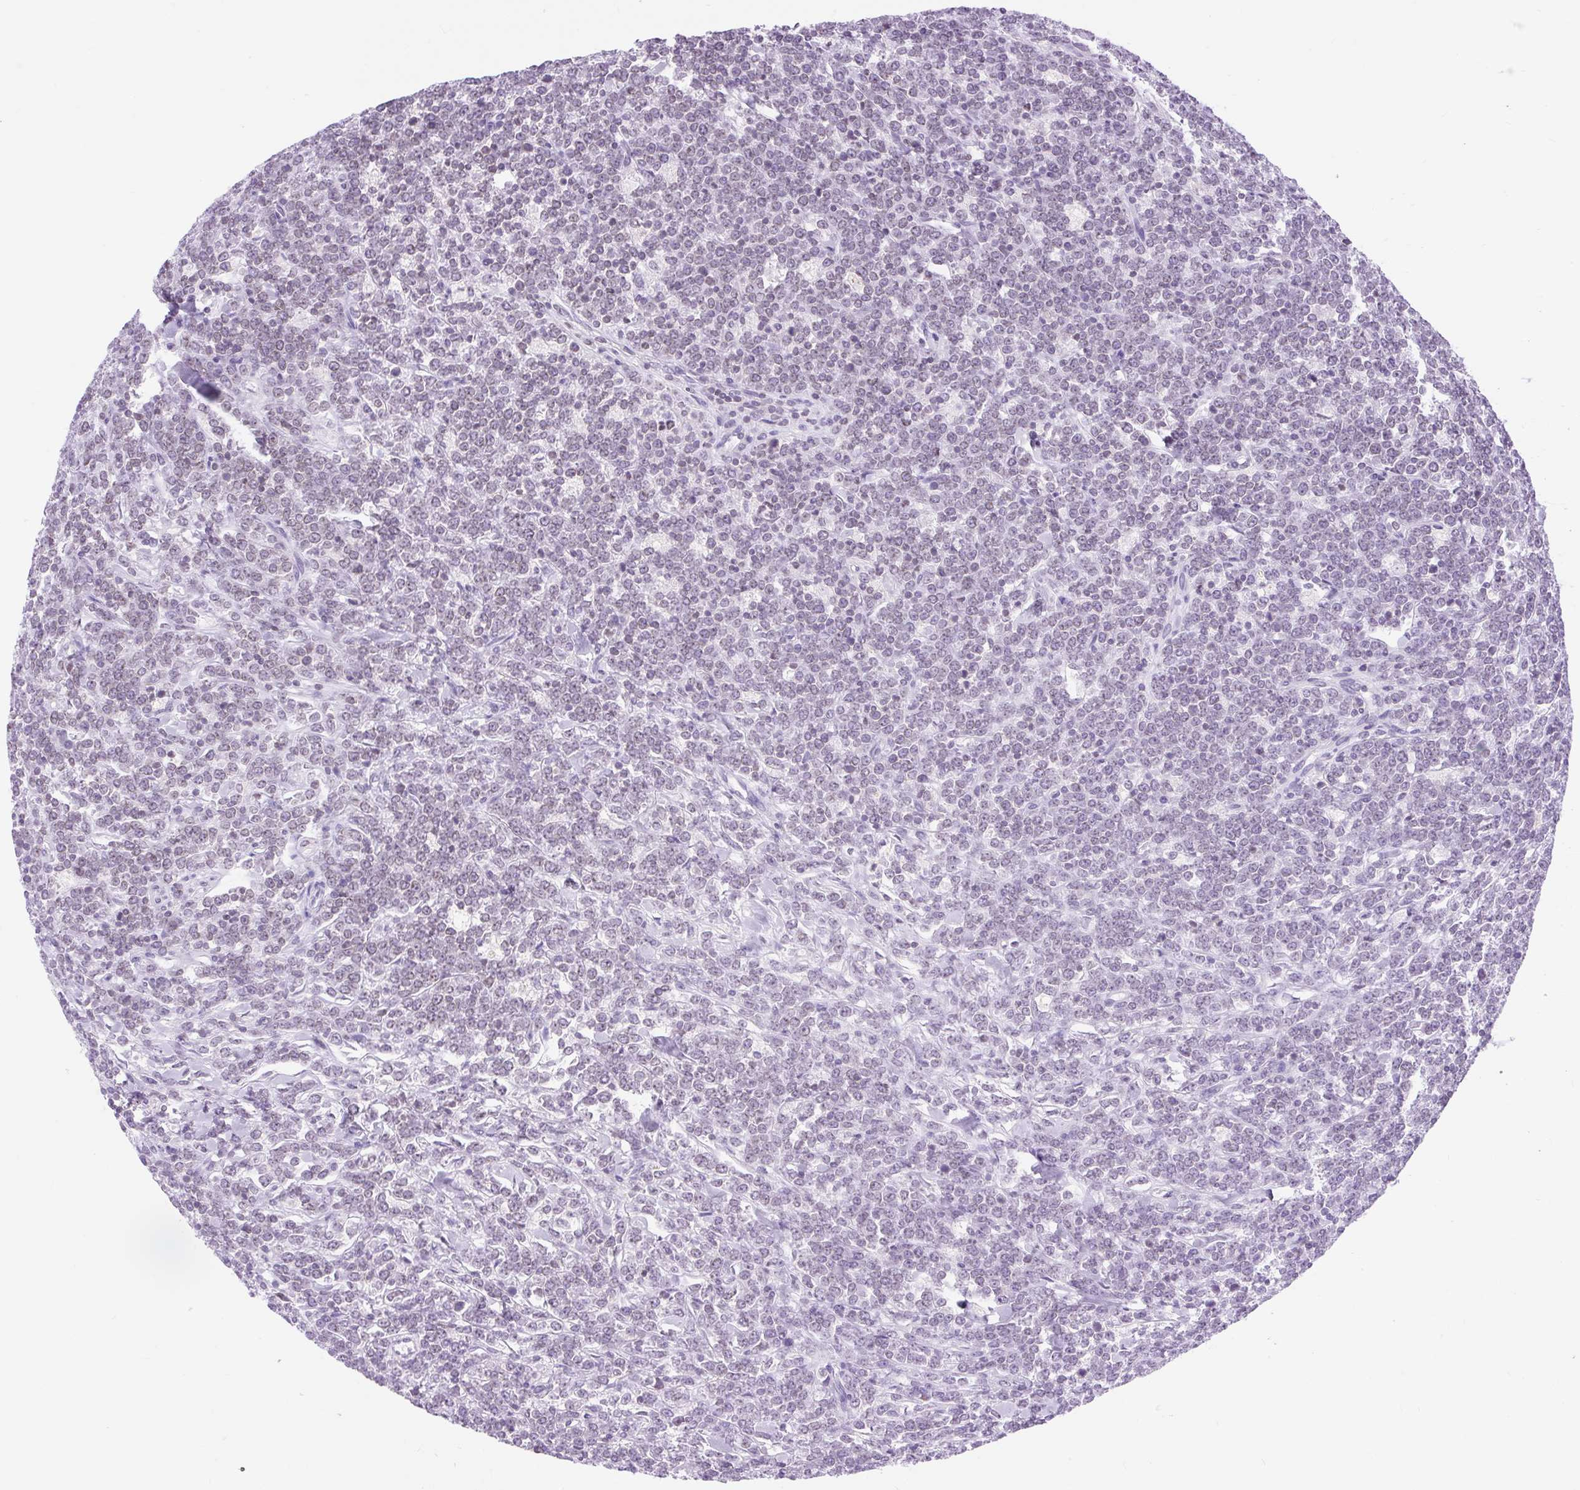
{"staining": {"intensity": "weak", "quantity": "<25%", "location": "nuclear"}, "tissue": "lymphoma", "cell_type": "Tumor cells", "image_type": "cancer", "snomed": [{"axis": "morphology", "description": "Malignant lymphoma, non-Hodgkin's type, High grade"}, {"axis": "topography", "description": "Small intestine"}], "caption": "DAB (3,3'-diaminobenzidine) immunohistochemical staining of malignant lymphoma, non-Hodgkin's type (high-grade) reveals no significant expression in tumor cells.", "gene": "VPREB1", "patient": {"sex": "male", "age": 8}}